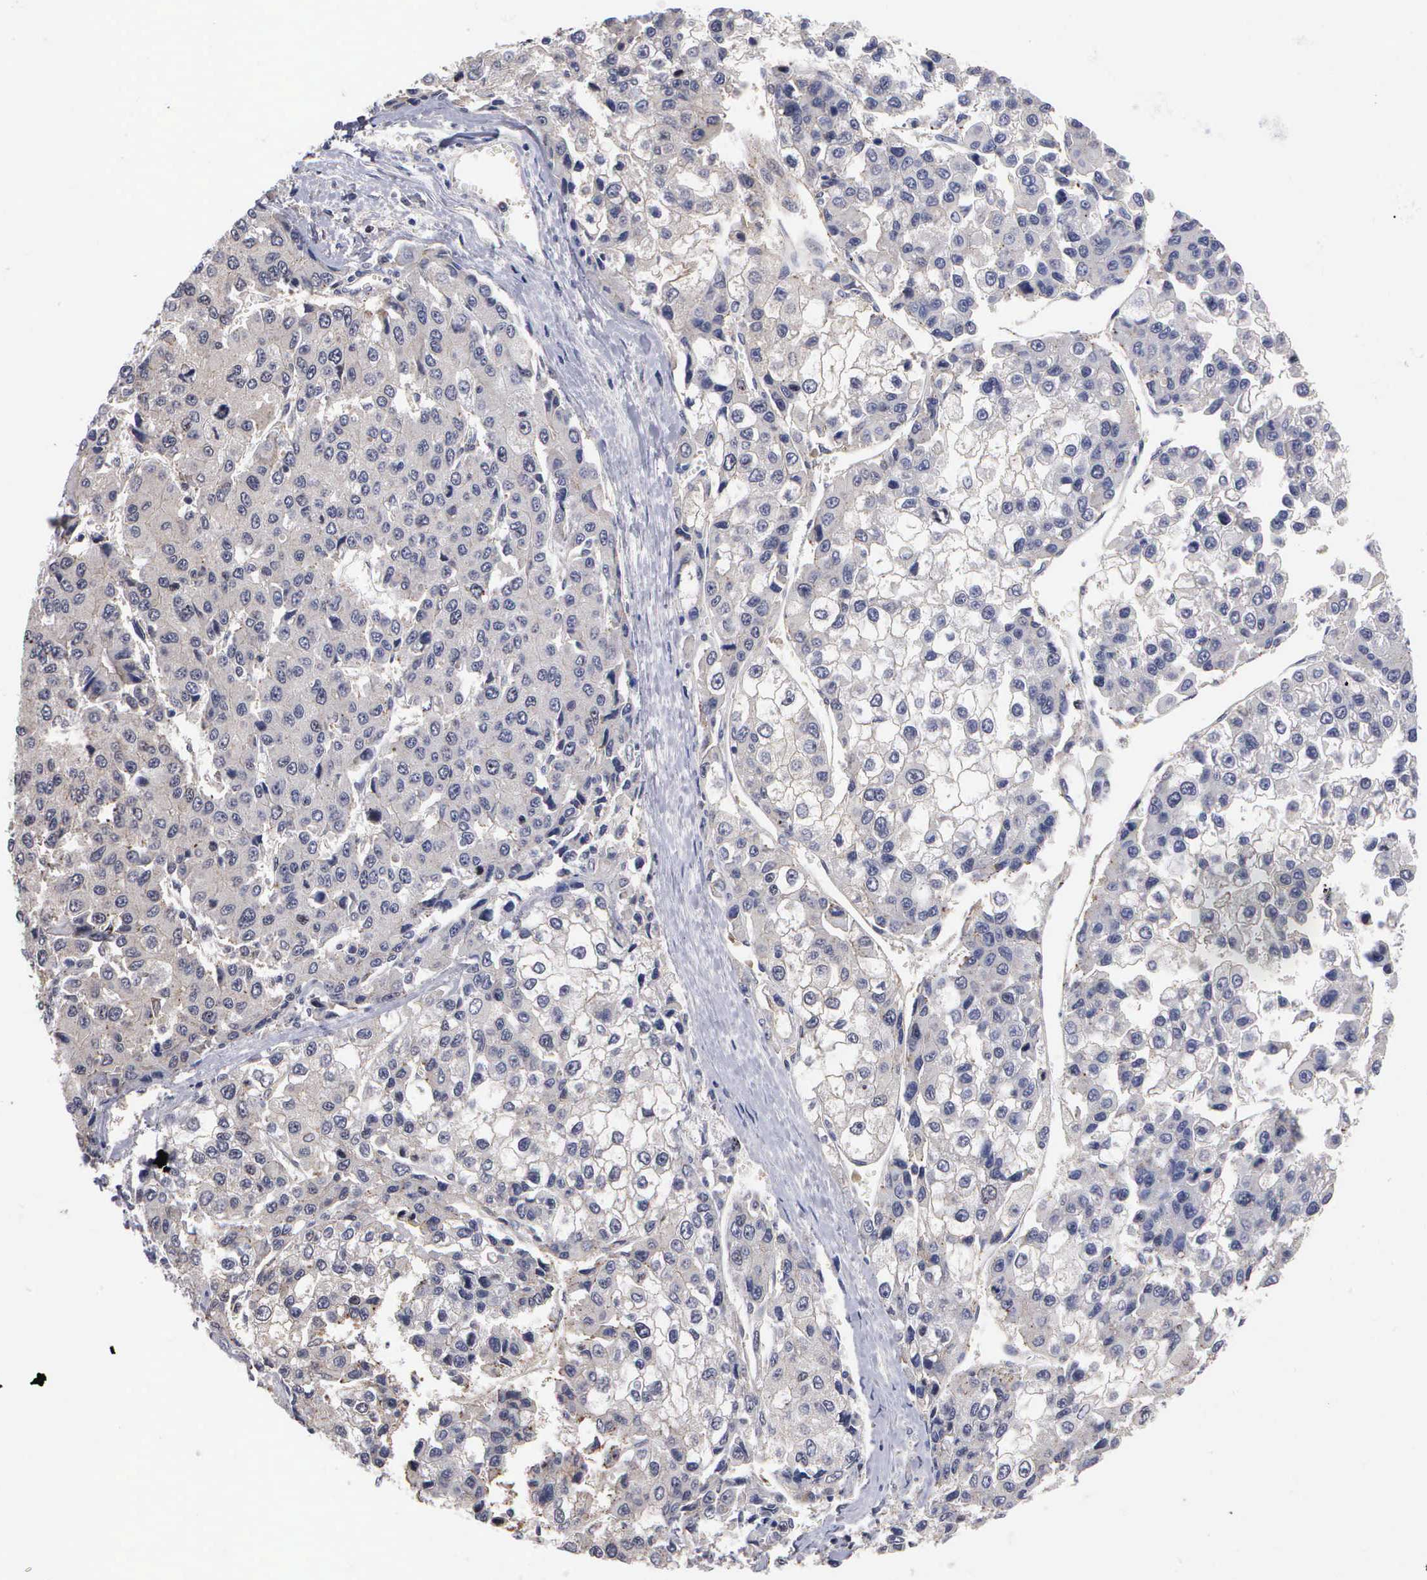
{"staining": {"intensity": "negative", "quantity": "none", "location": "none"}, "tissue": "liver cancer", "cell_type": "Tumor cells", "image_type": "cancer", "snomed": [{"axis": "morphology", "description": "Carcinoma, Hepatocellular, NOS"}, {"axis": "topography", "description": "Liver"}], "caption": "Tumor cells are negative for protein expression in human liver cancer (hepatocellular carcinoma).", "gene": "KDM6A", "patient": {"sex": "female", "age": 66}}